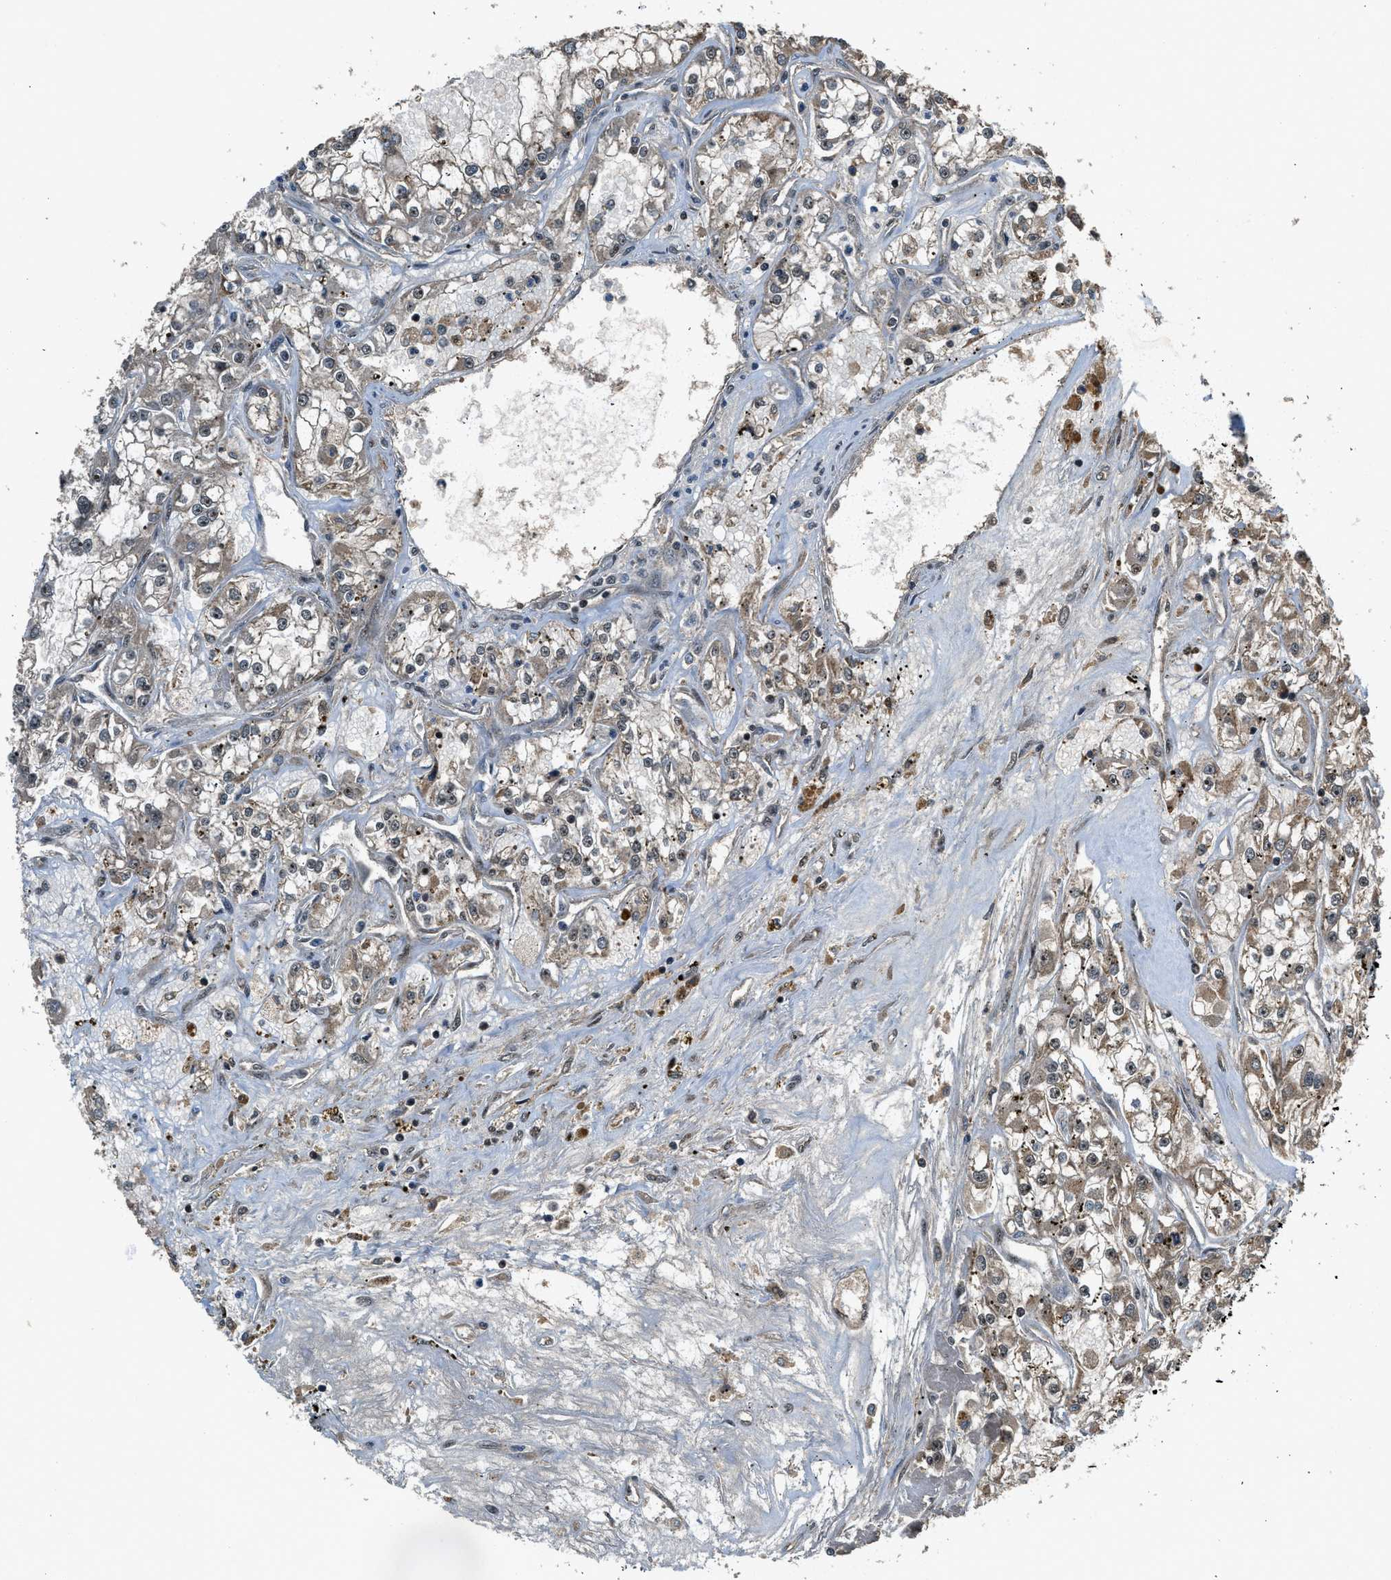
{"staining": {"intensity": "weak", "quantity": "25%-75%", "location": "cytoplasmic/membranous"}, "tissue": "renal cancer", "cell_type": "Tumor cells", "image_type": "cancer", "snomed": [{"axis": "morphology", "description": "Adenocarcinoma, NOS"}, {"axis": "topography", "description": "Kidney"}], "caption": "DAB immunohistochemical staining of human renal adenocarcinoma exhibits weak cytoplasmic/membranous protein expression in about 25%-75% of tumor cells.", "gene": "SLC15A4", "patient": {"sex": "female", "age": 52}}